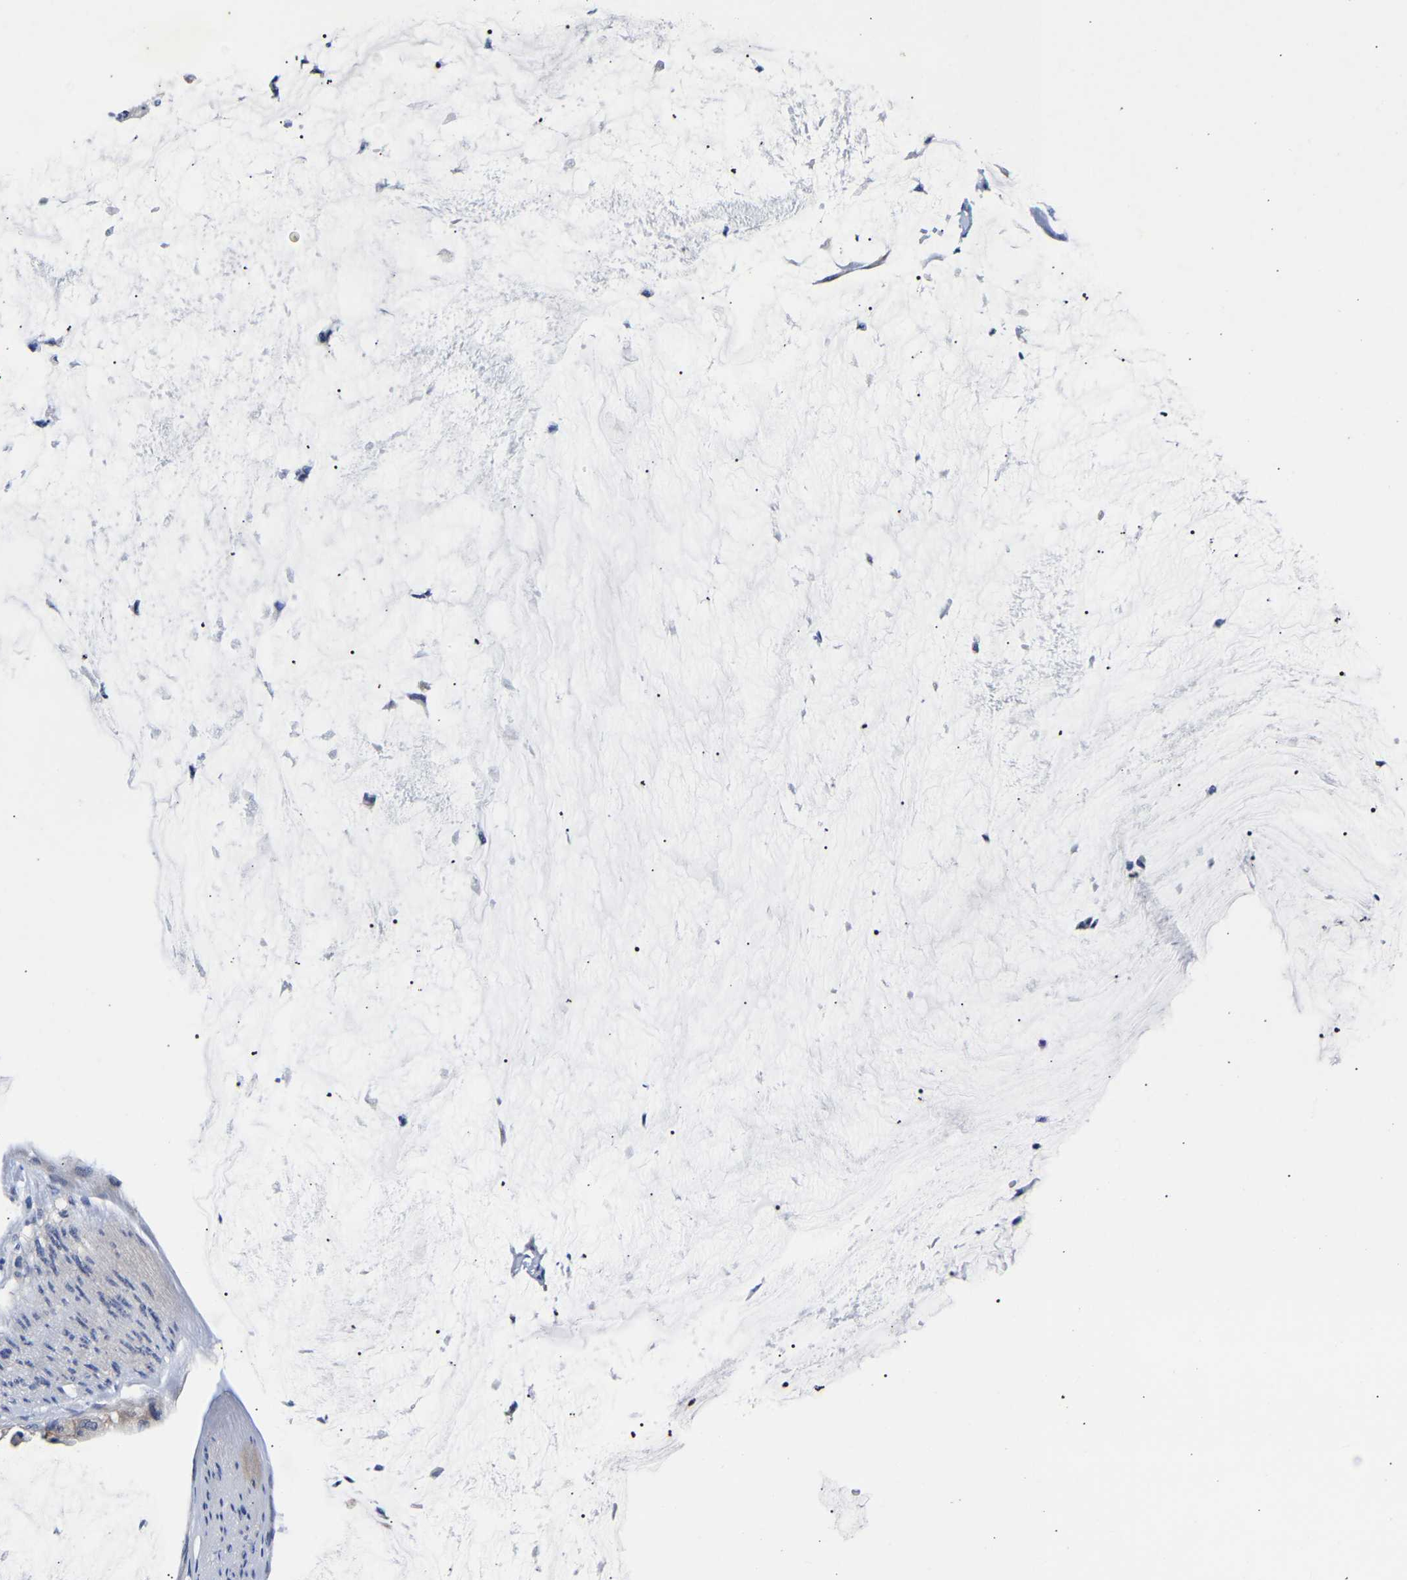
{"staining": {"intensity": "negative", "quantity": "none", "location": "none"}, "tissue": "pancreatic cancer", "cell_type": "Tumor cells", "image_type": "cancer", "snomed": [{"axis": "morphology", "description": "Adenocarcinoma, NOS"}, {"axis": "topography", "description": "Pancreas"}], "caption": "High power microscopy photomicrograph of an IHC image of adenocarcinoma (pancreatic), revealing no significant staining in tumor cells.", "gene": "CCDC6", "patient": {"sex": "male", "age": 41}}